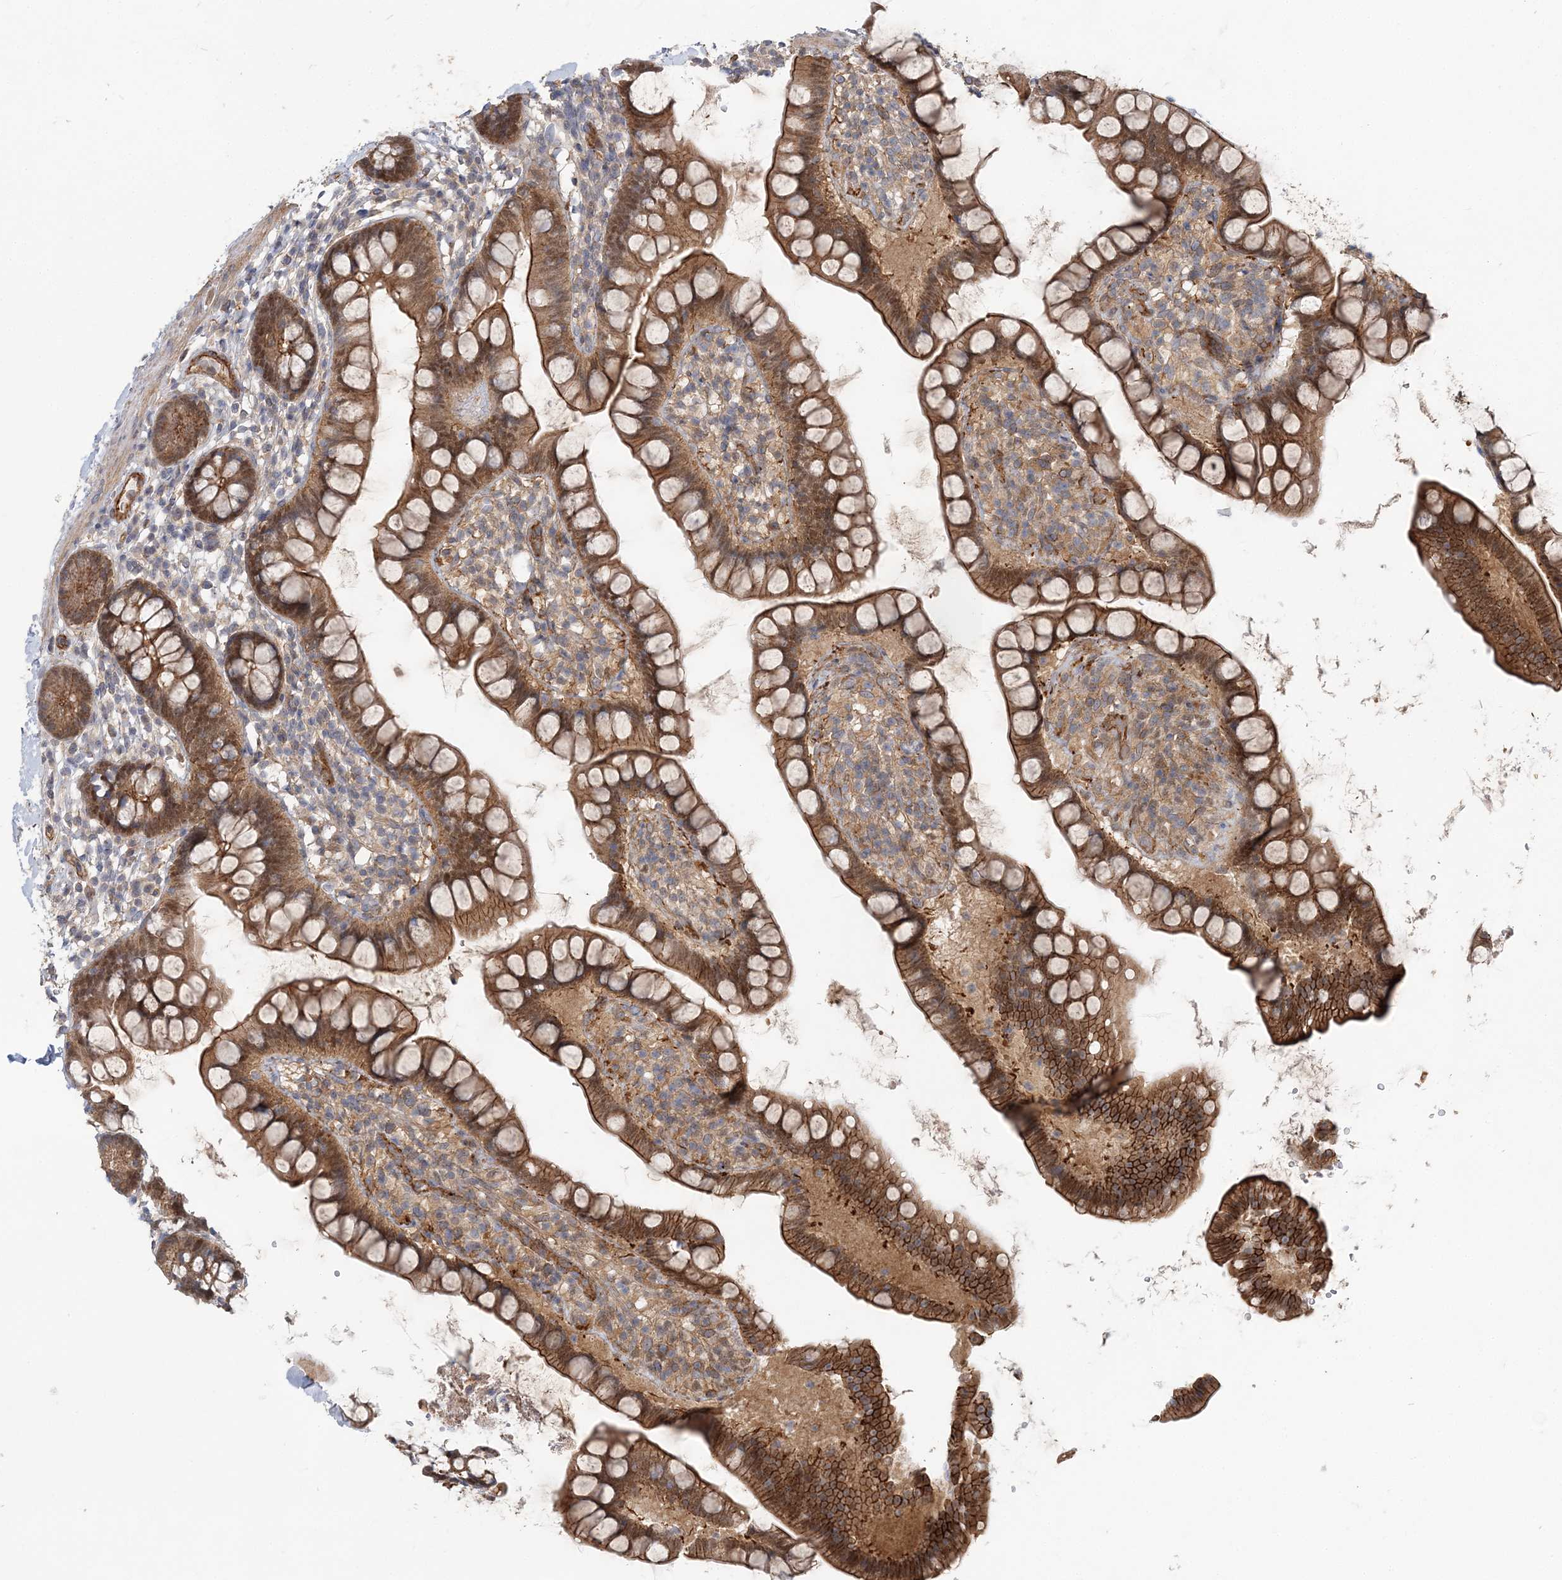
{"staining": {"intensity": "moderate", "quantity": ">75%", "location": "cytoplasmic/membranous"}, "tissue": "small intestine", "cell_type": "Glandular cells", "image_type": "normal", "snomed": [{"axis": "morphology", "description": "Normal tissue, NOS"}, {"axis": "topography", "description": "Small intestine"}], "caption": "Immunohistochemistry (IHC) (DAB) staining of benign human small intestine exhibits moderate cytoplasmic/membranous protein positivity in approximately >75% of glandular cells. (Brightfield microscopy of DAB IHC at high magnification).", "gene": "MAT2B", "patient": {"sex": "female", "age": 84}}